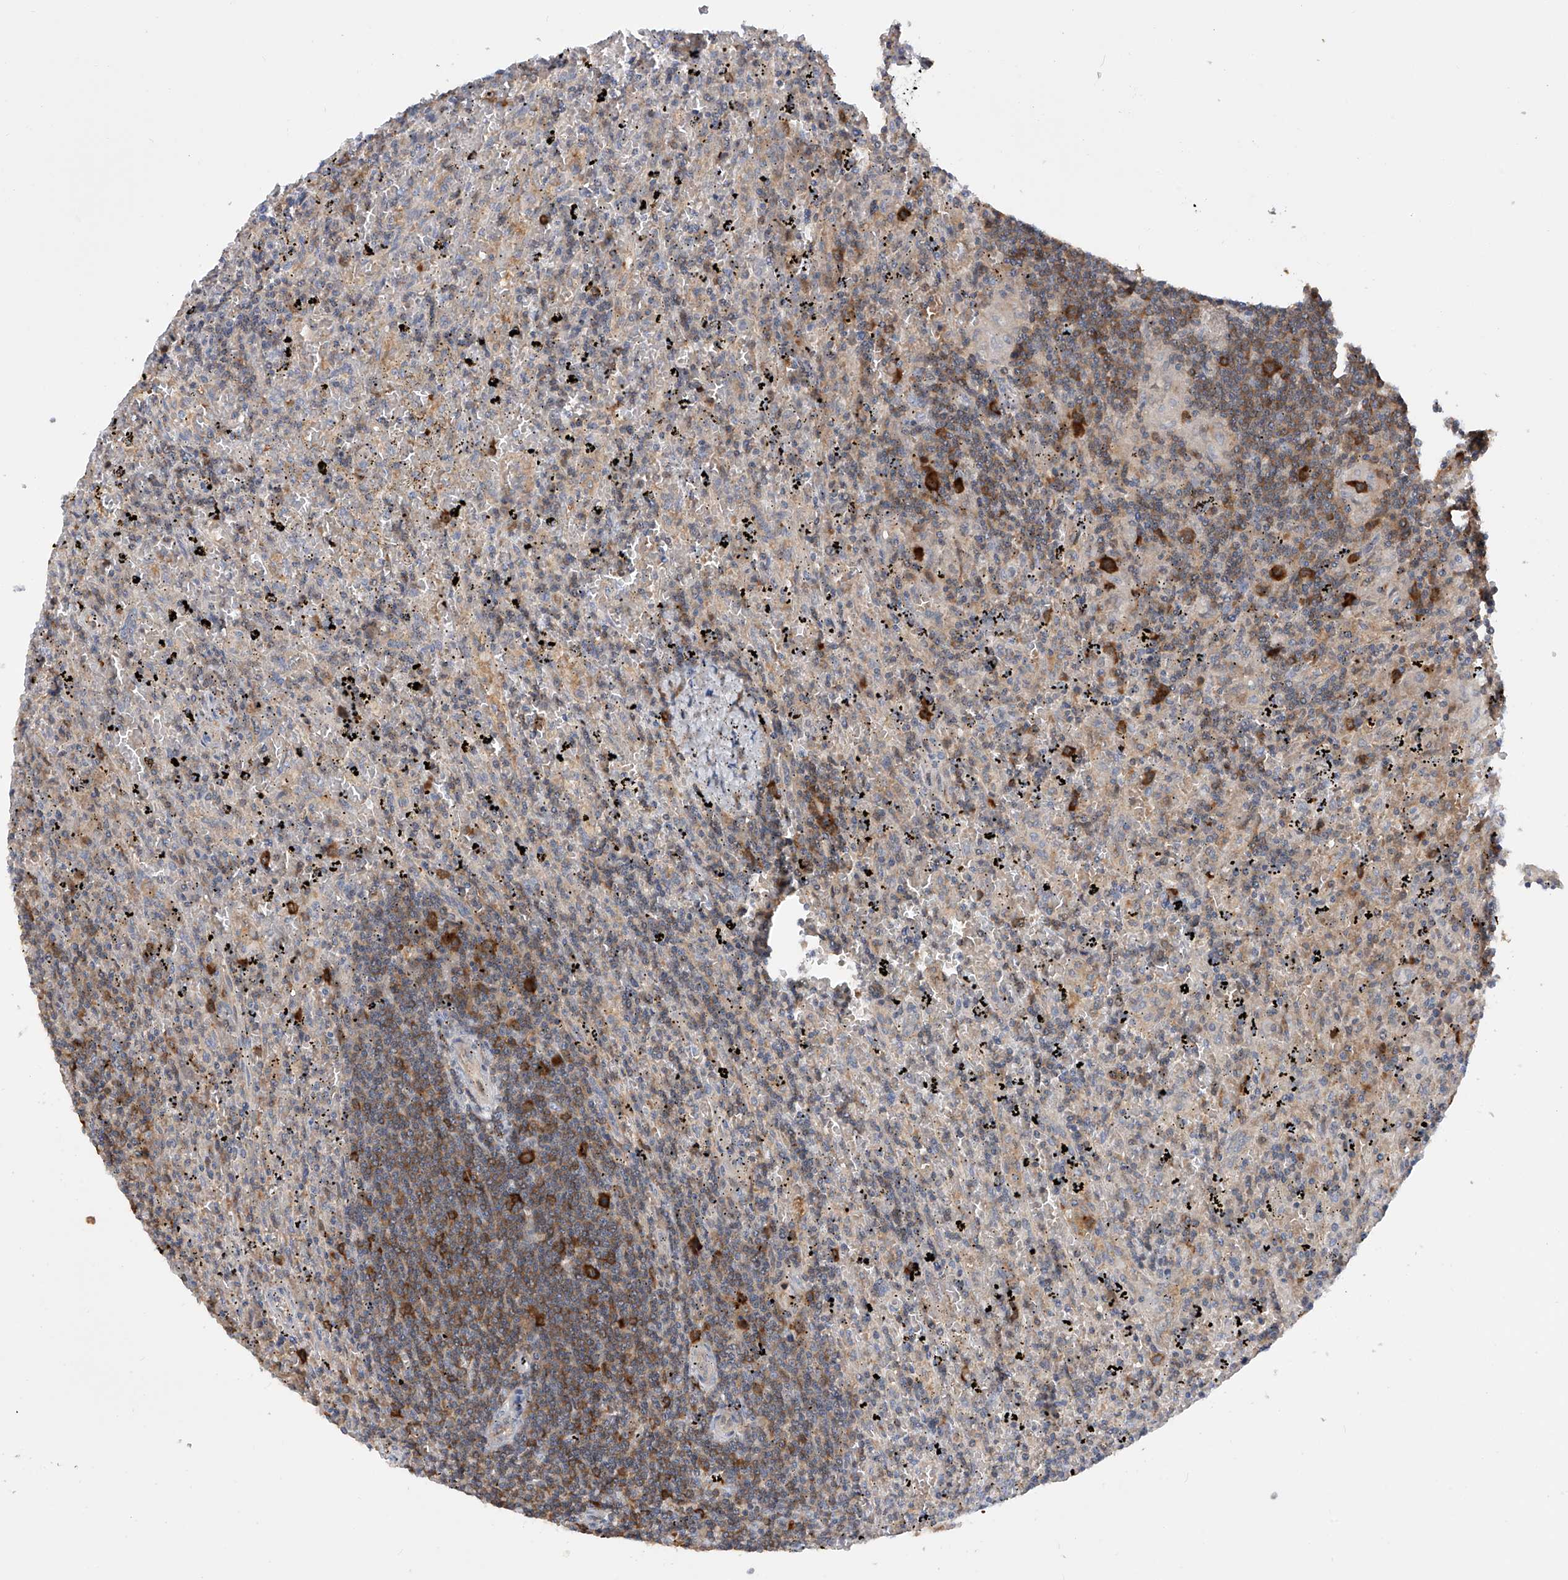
{"staining": {"intensity": "moderate", "quantity": "<25%", "location": "cytoplasmic/membranous"}, "tissue": "lymphoma", "cell_type": "Tumor cells", "image_type": "cancer", "snomed": [{"axis": "morphology", "description": "Malignant lymphoma, non-Hodgkin's type, Low grade"}, {"axis": "topography", "description": "Spleen"}], "caption": "Immunohistochemistry photomicrograph of human lymphoma stained for a protein (brown), which displays low levels of moderate cytoplasmic/membranous positivity in approximately <25% of tumor cells.", "gene": "NUDT17", "patient": {"sex": "male", "age": 76}}